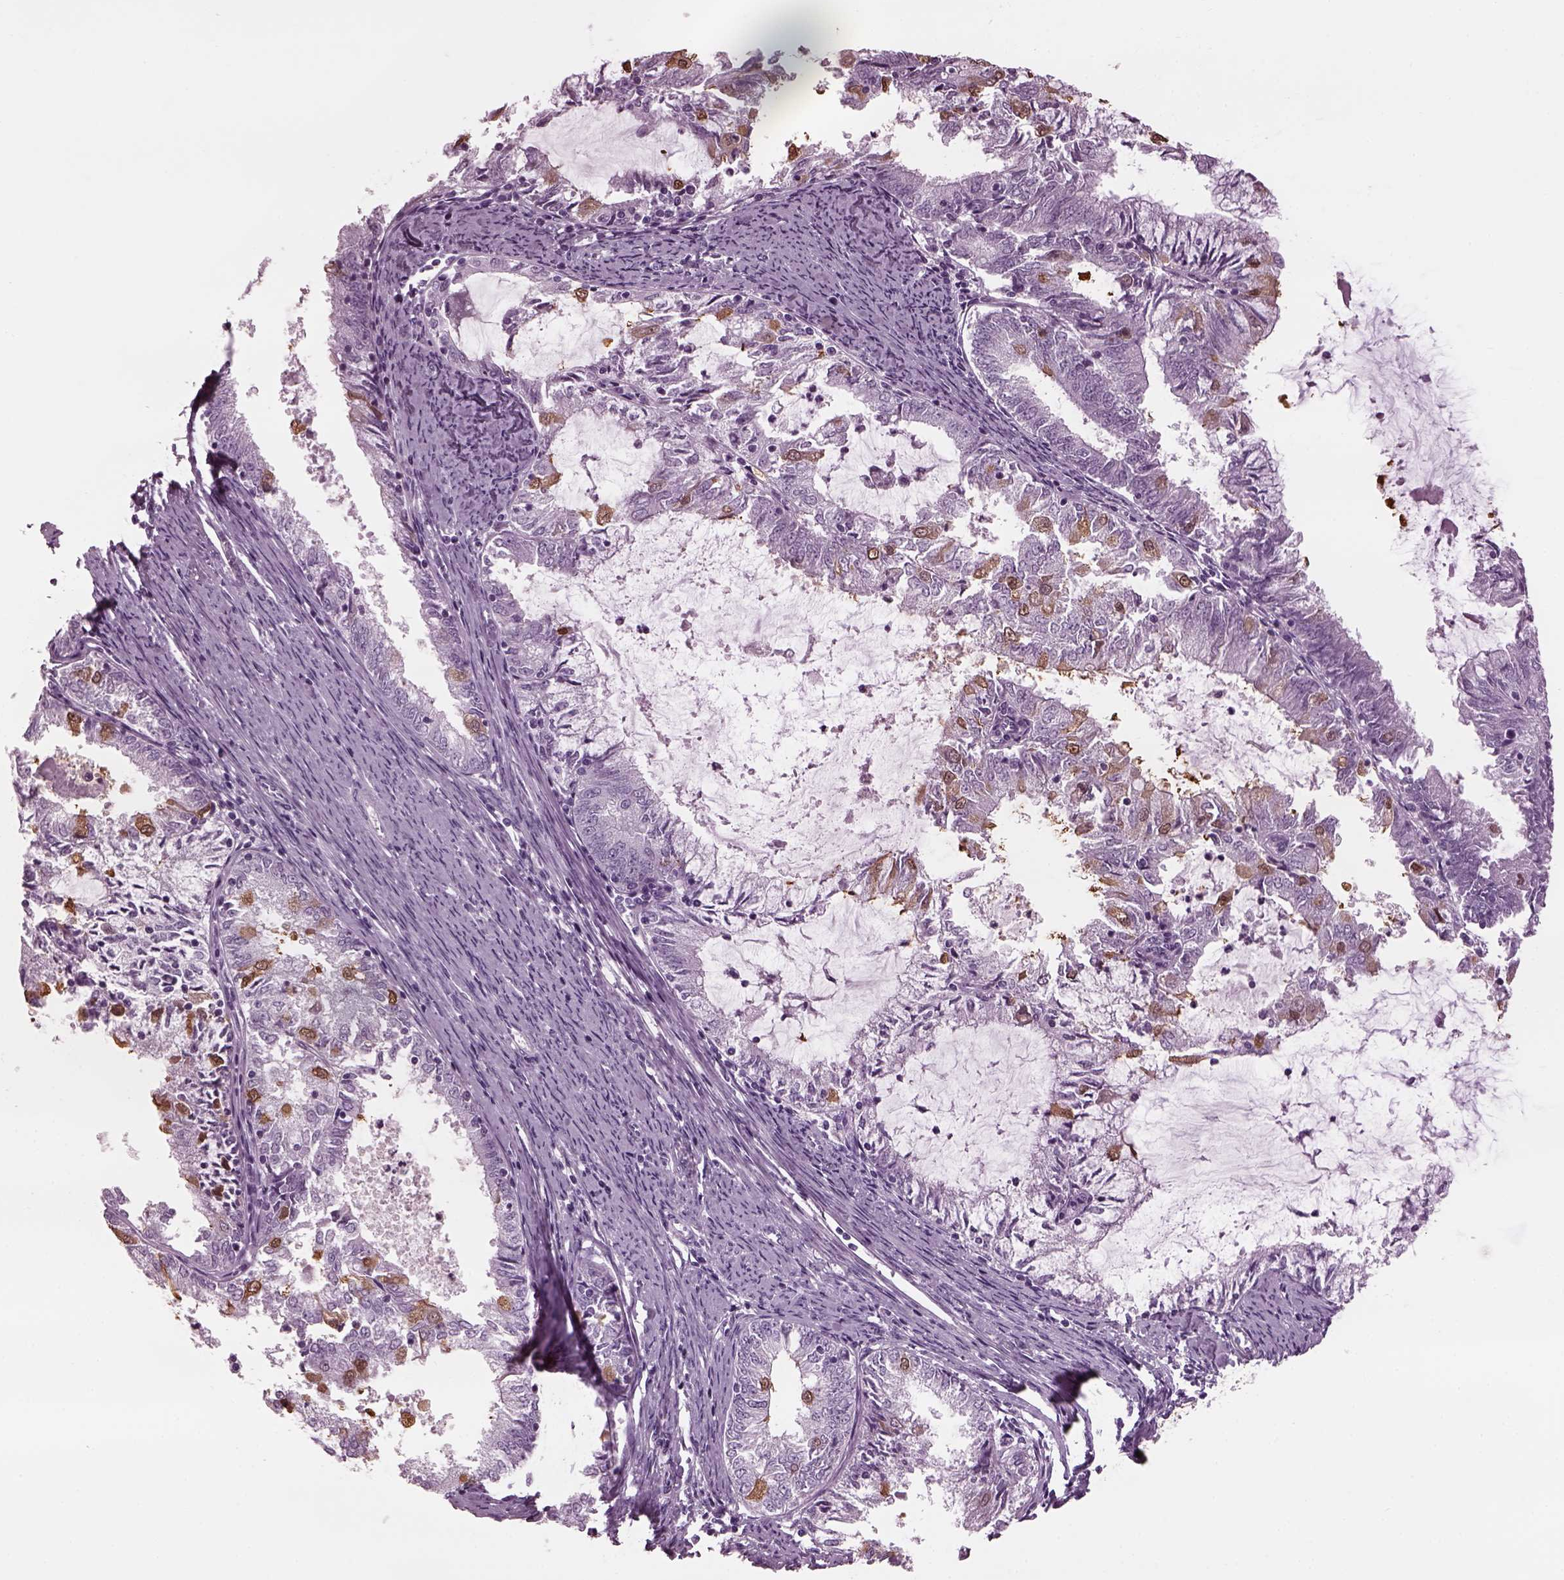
{"staining": {"intensity": "moderate", "quantity": "<25%", "location": "cytoplasmic/membranous,nuclear"}, "tissue": "endometrial cancer", "cell_type": "Tumor cells", "image_type": "cancer", "snomed": [{"axis": "morphology", "description": "Adenocarcinoma, NOS"}, {"axis": "topography", "description": "Endometrium"}], "caption": "Brown immunohistochemical staining in endometrial adenocarcinoma exhibits moderate cytoplasmic/membranous and nuclear positivity in about <25% of tumor cells. The protein of interest is shown in brown color, while the nuclei are stained blue.", "gene": "TPPP2", "patient": {"sex": "female", "age": 57}}